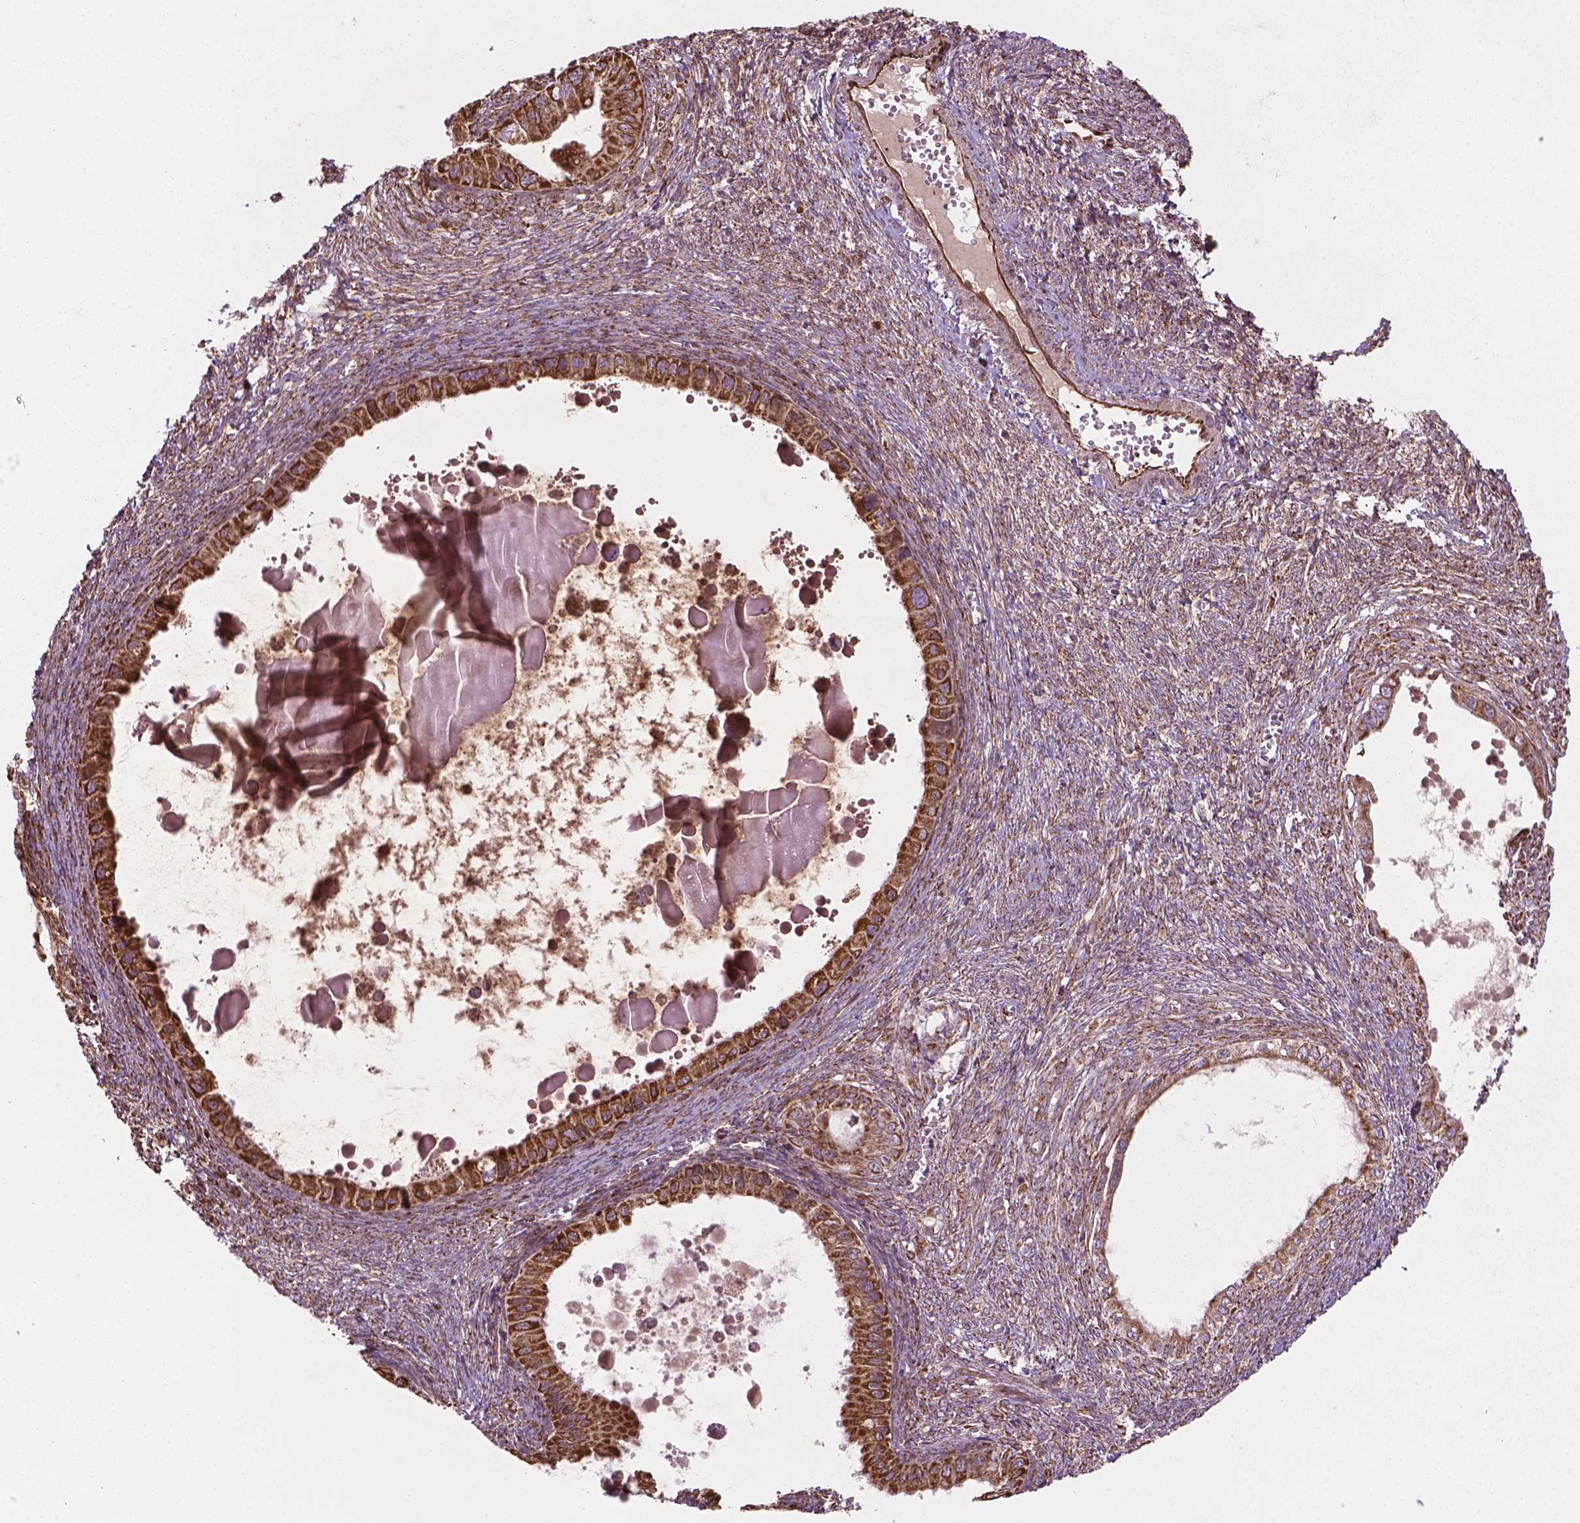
{"staining": {"intensity": "moderate", "quantity": ">75%", "location": "cytoplasmic/membranous"}, "tissue": "ovarian cancer", "cell_type": "Tumor cells", "image_type": "cancer", "snomed": [{"axis": "morphology", "description": "Cystadenocarcinoma, mucinous, NOS"}, {"axis": "topography", "description": "Ovary"}], "caption": "An immunohistochemistry (IHC) photomicrograph of tumor tissue is shown. Protein staining in brown labels moderate cytoplasmic/membranous positivity in ovarian mucinous cystadenocarcinoma within tumor cells. (brown staining indicates protein expression, while blue staining denotes nuclei).", "gene": "HS3ST3A1", "patient": {"sex": "female", "age": 64}}